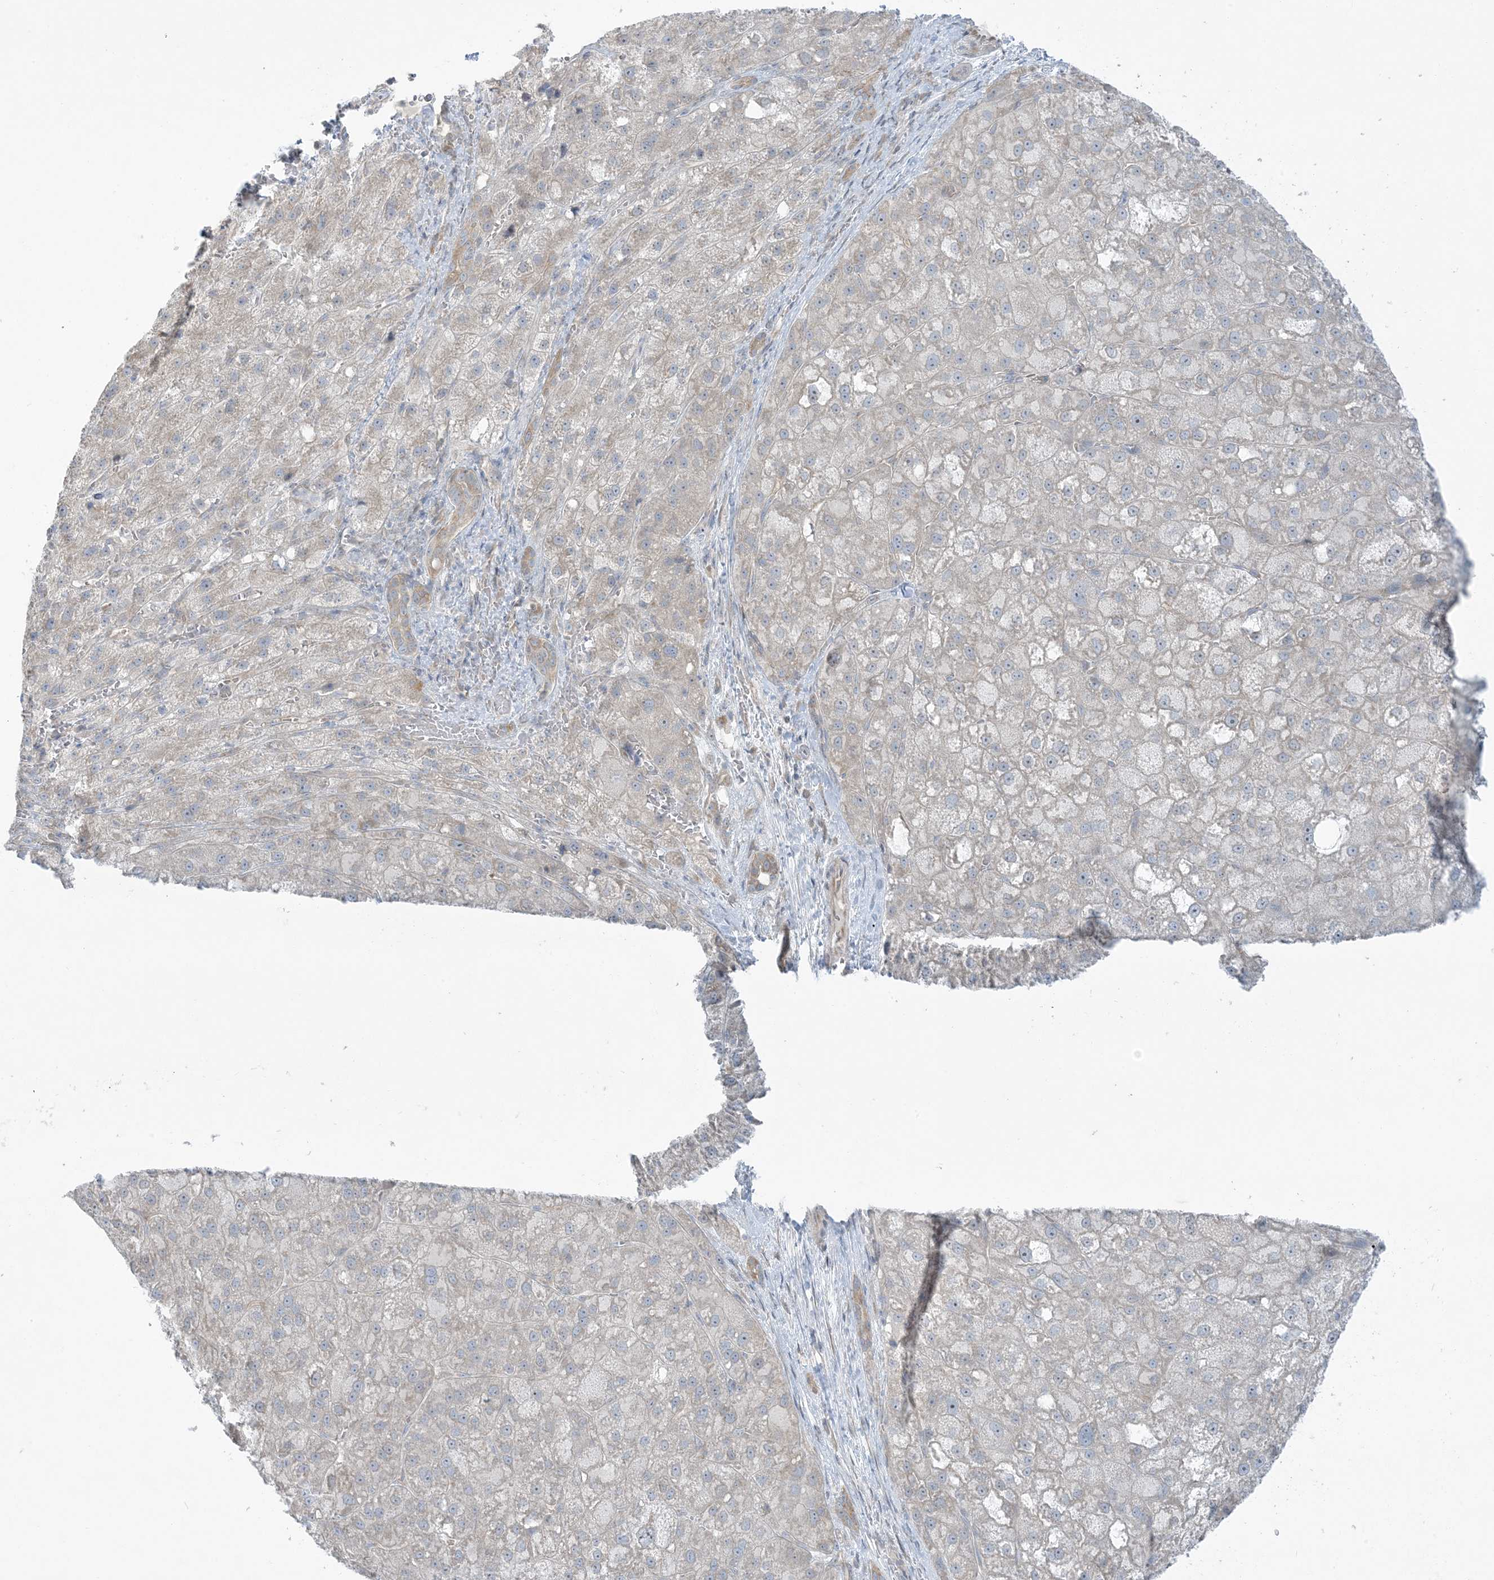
{"staining": {"intensity": "weak", "quantity": "25%-75%", "location": "cytoplasmic/membranous"}, "tissue": "liver cancer", "cell_type": "Tumor cells", "image_type": "cancer", "snomed": [{"axis": "morphology", "description": "Carcinoma, Hepatocellular, NOS"}, {"axis": "topography", "description": "Liver"}], "caption": "Immunohistochemistry (DAB (3,3'-diaminobenzidine)) staining of human liver cancer (hepatocellular carcinoma) exhibits weak cytoplasmic/membranous protein expression in about 25%-75% of tumor cells.", "gene": "SCN3A", "patient": {"sex": "male", "age": 57}}